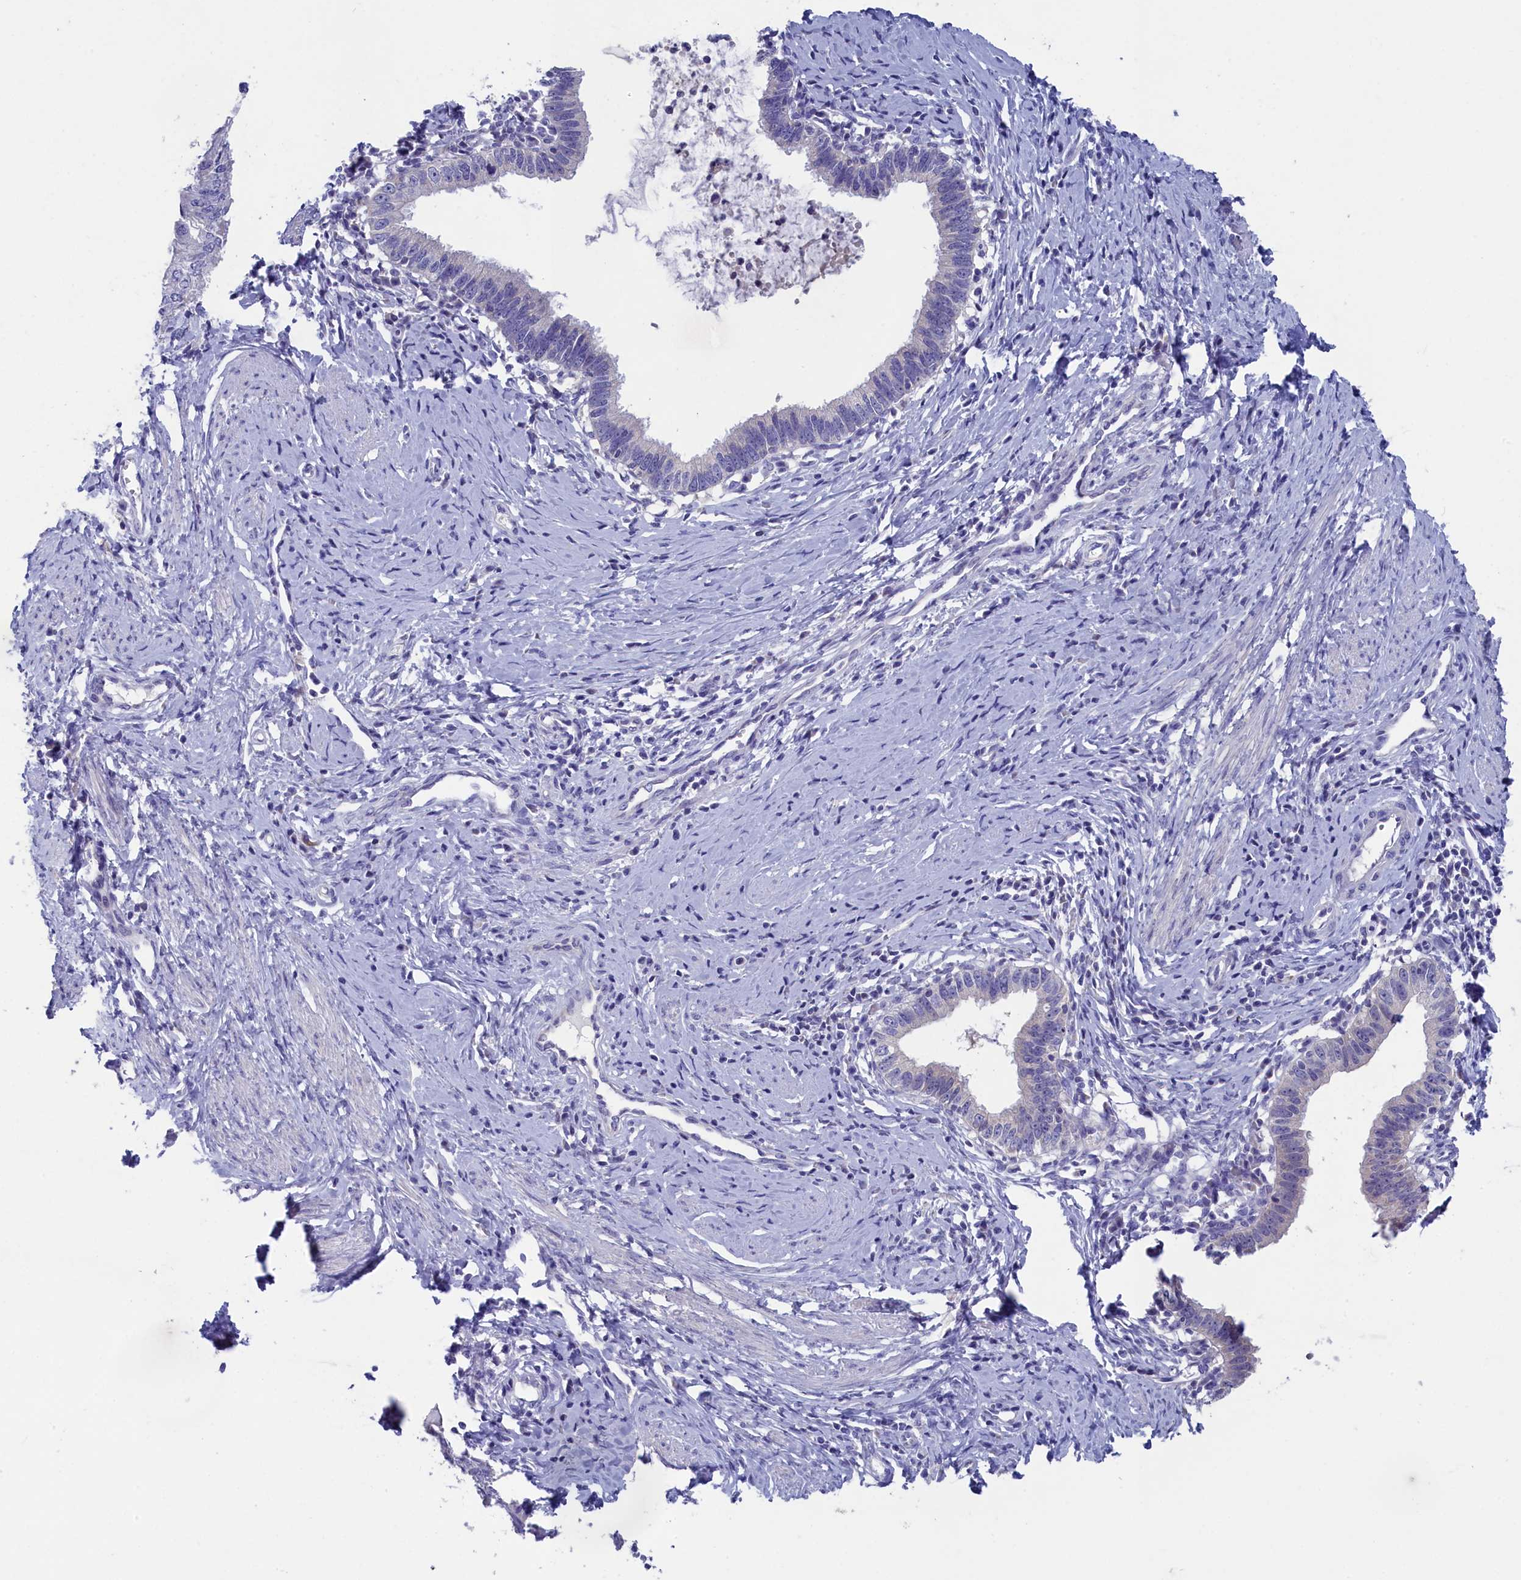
{"staining": {"intensity": "negative", "quantity": "none", "location": "none"}, "tissue": "cervical cancer", "cell_type": "Tumor cells", "image_type": "cancer", "snomed": [{"axis": "morphology", "description": "Adenocarcinoma, NOS"}, {"axis": "topography", "description": "Cervix"}], "caption": "Tumor cells are negative for protein expression in human cervical adenocarcinoma.", "gene": "PRDM12", "patient": {"sex": "female", "age": 36}}